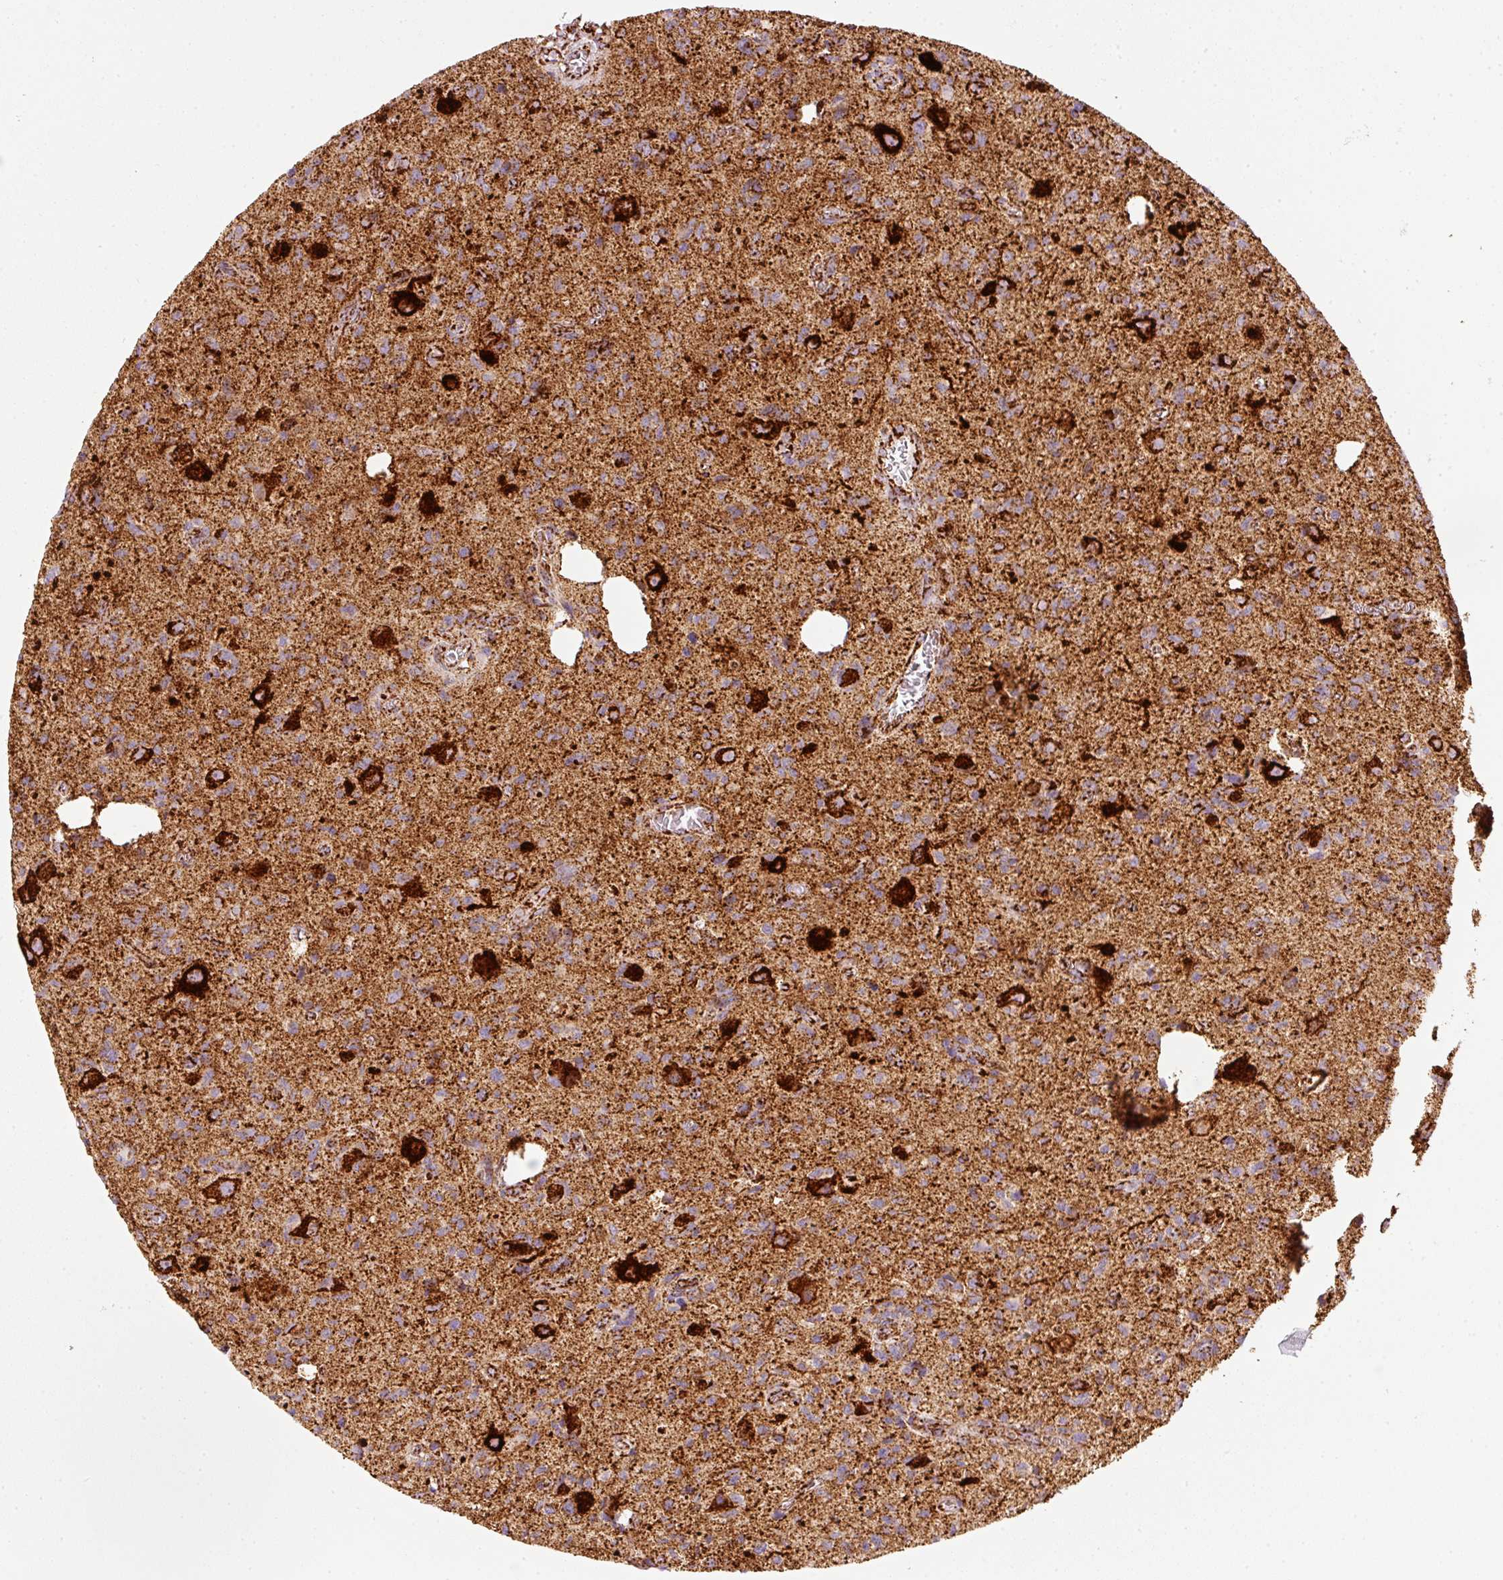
{"staining": {"intensity": "moderate", "quantity": ">75%", "location": "cytoplasmic/membranous"}, "tissue": "glioma", "cell_type": "Tumor cells", "image_type": "cancer", "snomed": [{"axis": "morphology", "description": "Glioma, malignant, High grade"}, {"axis": "topography", "description": "Brain"}], "caption": "This histopathology image displays malignant glioma (high-grade) stained with IHC to label a protein in brown. The cytoplasmic/membranous of tumor cells show moderate positivity for the protein. Nuclei are counter-stained blue.", "gene": "MT-CO2", "patient": {"sex": "male", "age": 76}}